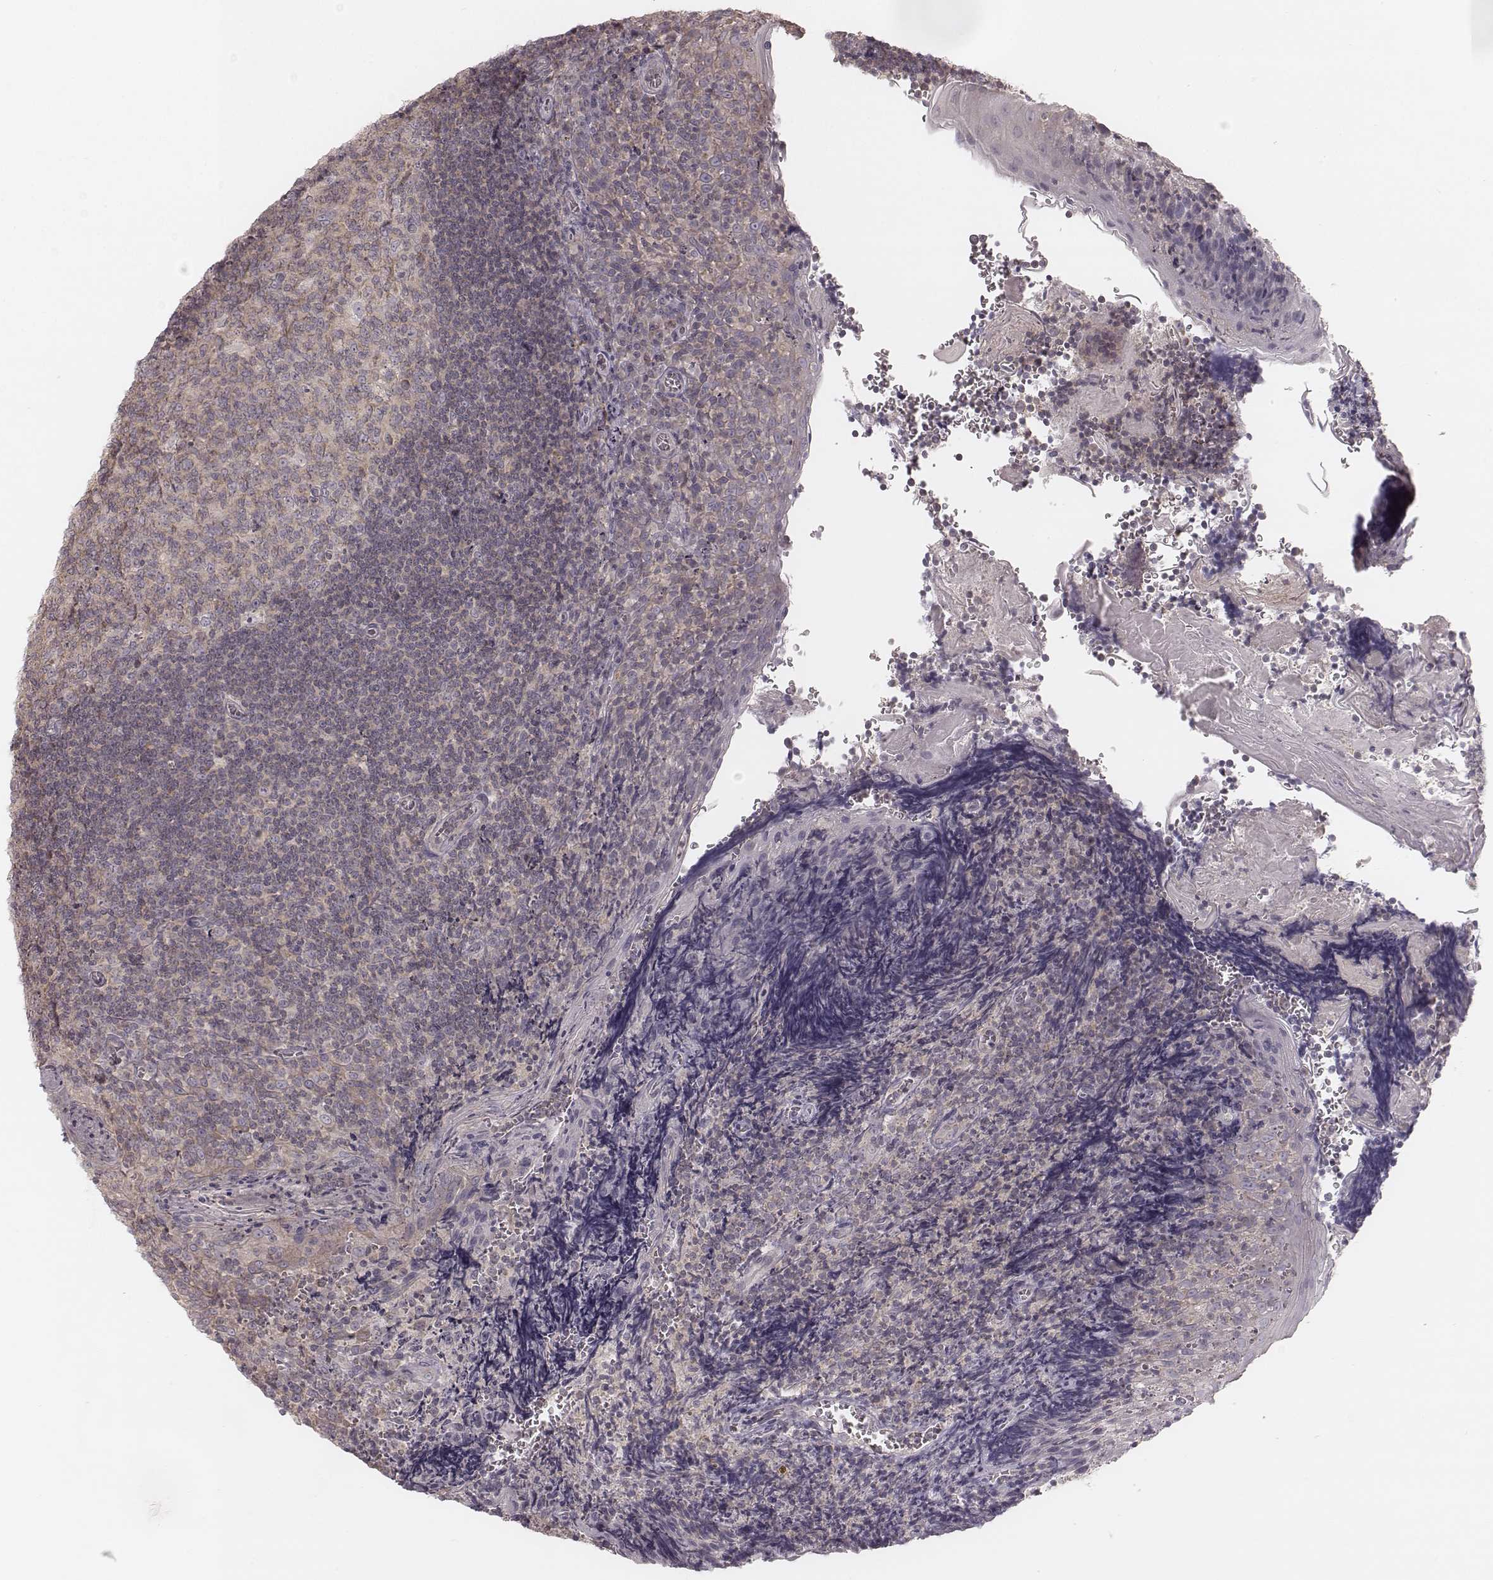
{"staining": {"intensity": "weak", "quantity": ">75%", "location": "cytoplasmic/membranous"}, "tissue": "tonsil", "cell_type": "Germinal center cells", "image_type": "normal", "snomed": [{"axis": "morphology", "description": "Normal tissue, NOS"}, {"axis": "morphology", "description": "Inflammation, NOS"}, {"axis": "topography", "description": "Tonsil"}], "caption": "Protein staining exhibits weak cytoplasmic/membranous positivity in approximately >75% of germinal center cells in benign tonsil. The staining was performed using DAB (3,3'-diaminobenzidine) to visualize the protein expression in brown, while the nuclei were stained in blue with hematoxylin (Magnification: 20x).", "gene": "TDRD5", "patient": {"sex": "female", "age": 31}}